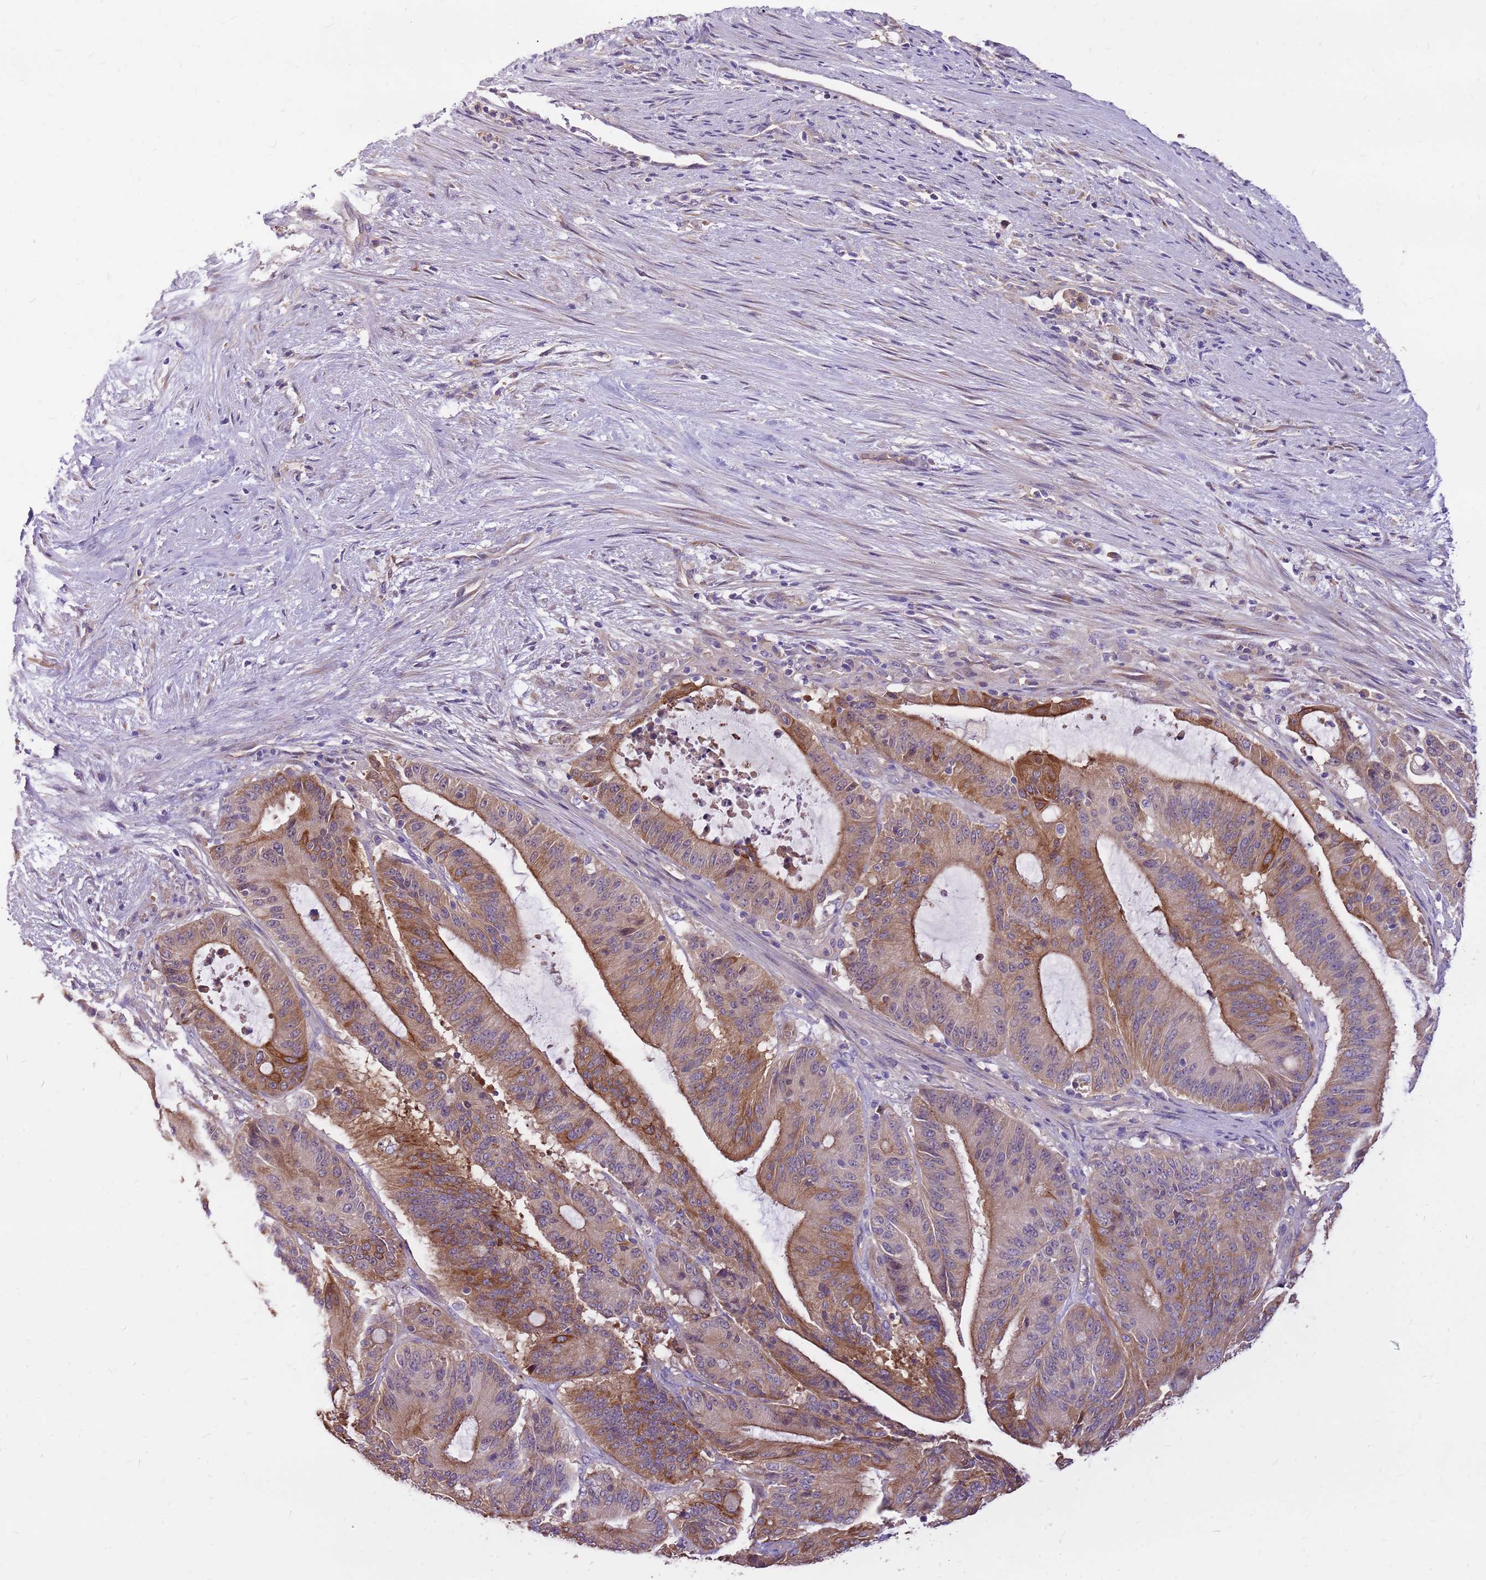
{"staining": {"intensity": "moderate", "quantity": ">75%", "location": "cytoplasmic/membranous"}, "tissue": "liver cancer", "cell_type": "Tumor cells", "image_type": "cancer", "snomed": [{"axis": "morphology", "description": "Normal tissue, NOS"}, {"axis": "morphology", "description": "Cholangiocarcinoma"}, {"axis": "topography", "description": "Liver"}, {"axis": "topography", "description": "Peripheral nerve tissue"}], "caption": "Immunohistochemistry of human cholangiocarcinoma (liver) reveals medium levels of moderate cytoplasmic/membranous positivity in about >75% of tumor cells. (Brightfield microscopy of DAB IHC at high magnification).", "gene": "WASHC4", "patient": {"sex": "female", "age": 73}}